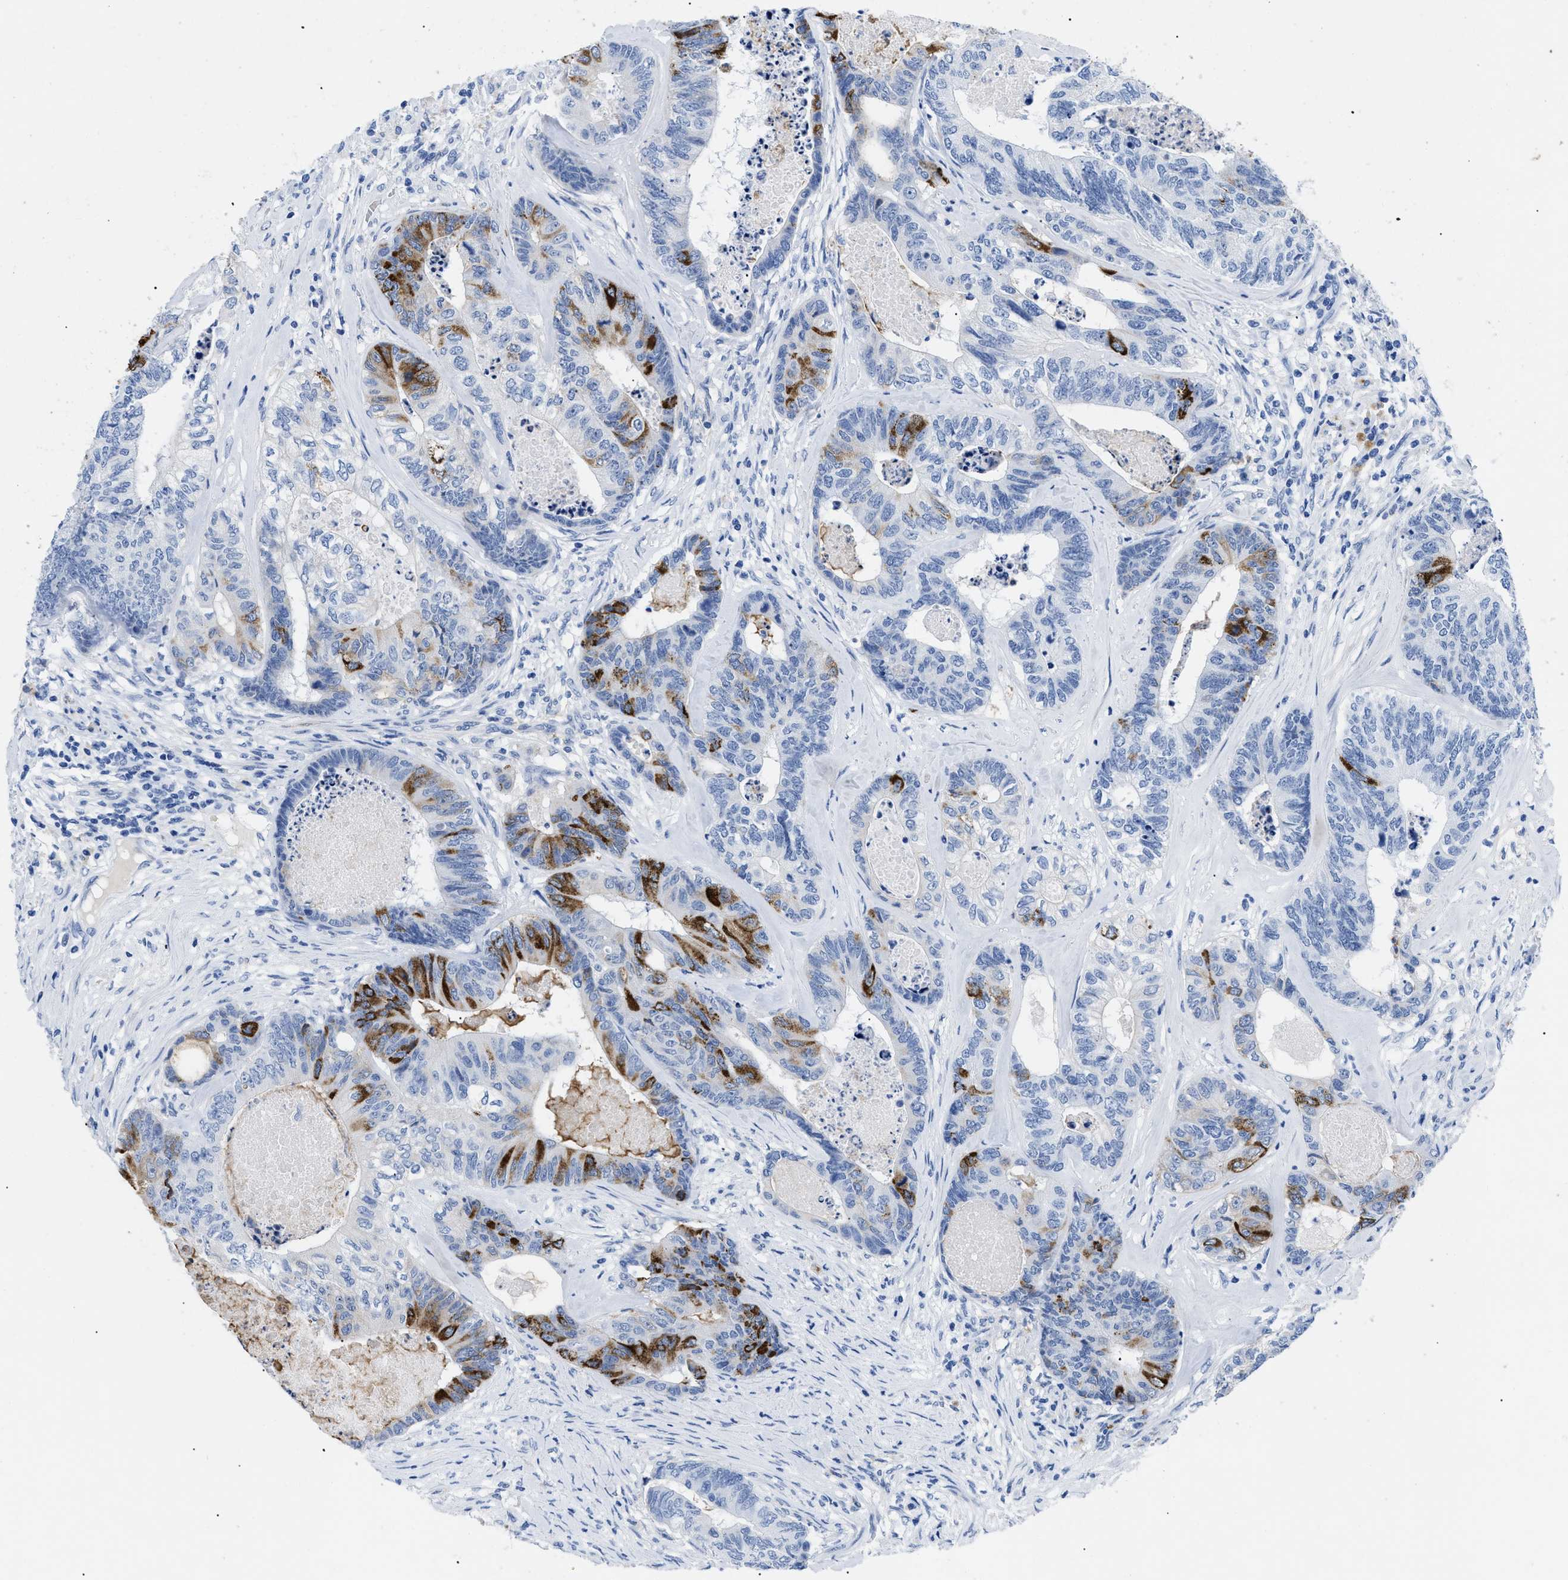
{"staining": {"intensity": "strong", "quantity": "<25%", "location": "cytoplasmic/membranous"}, "tissue": "colorectal cancer", "cell_type": "Tumor cells", "image_type": "cancer", "snomed": [{"axis": "morphology", "description": "Adenocarcinoma, NOS"}, {"axis": "topography", "description": "Colon"}], "caption": "Brown immunohistochemical staining in human colorectal adenocarcinoma demonstrates strong cytoplasmic/membranous staining in about <25% of tumor cells. The staining is performed using DAB brown chromogen to label protein expression. The nuclei are counter-stained blue using hematoxylin.", "gene": "TMEM68", "patient": {"sex": "female", "age": 67}}